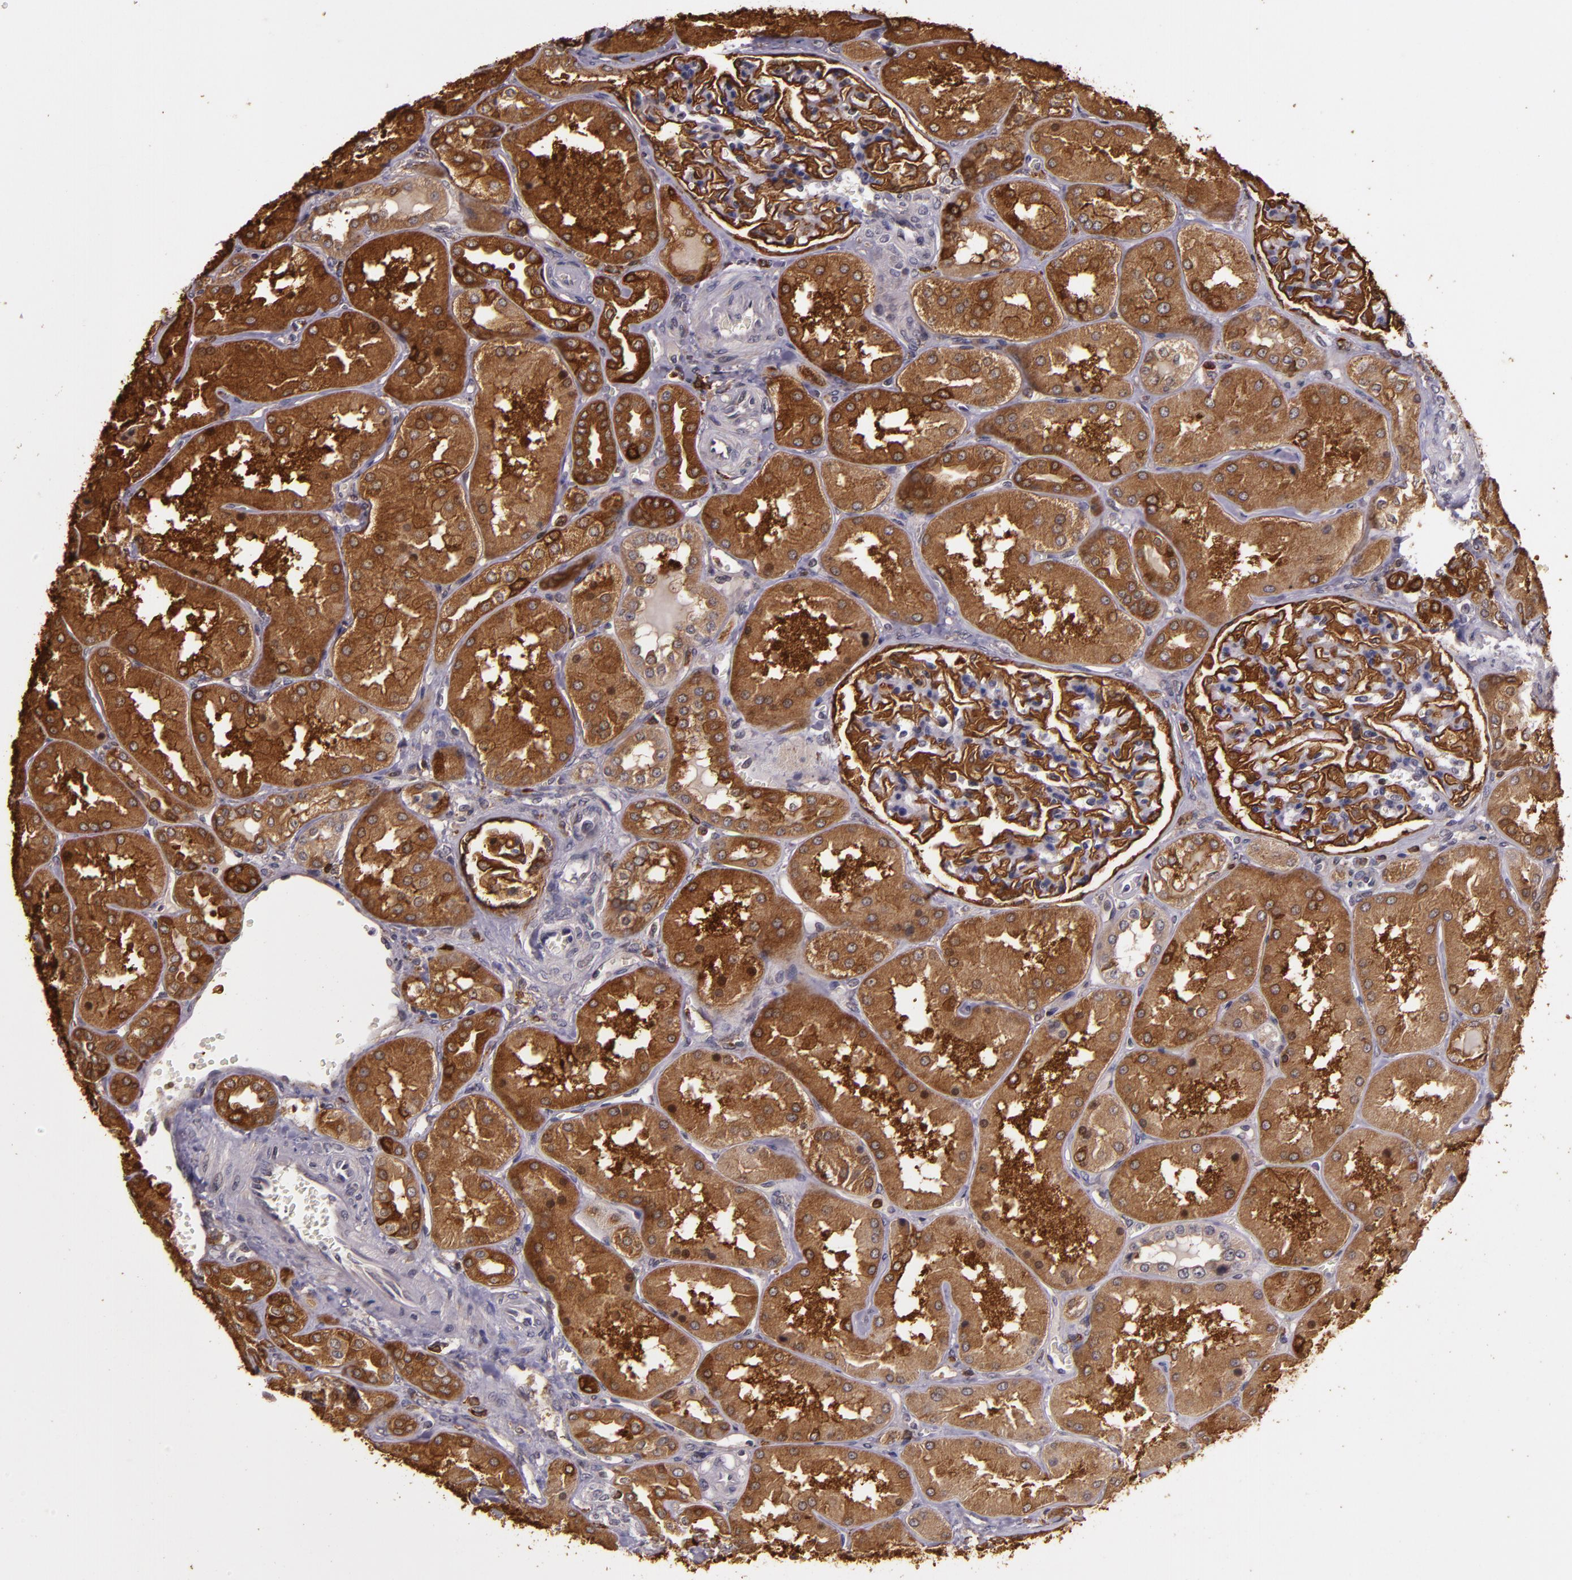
{"staining": {"intensity": "strong", "quantity": ">75%", "location": "cytoplasmic/membranous,nuclear"}, "tissue": "kidney", "cell_type": "Cells in glomeruli", "image_type": "normal", "snomed": [{"axis": "morphology", "description": "Normal tissue, NOS"}, {"axis": "topography", "description": "Kidney"}], "caption": "Protein expression analysis of normal human kidney reveals strong cytoplasmic/membranous,nuclear expression in approximately >75% of cells in glomeruli. Nuclei are stained in blue.", "gene": "SLC9A3R1", "patient": {"sex": "female", "age": 56}}